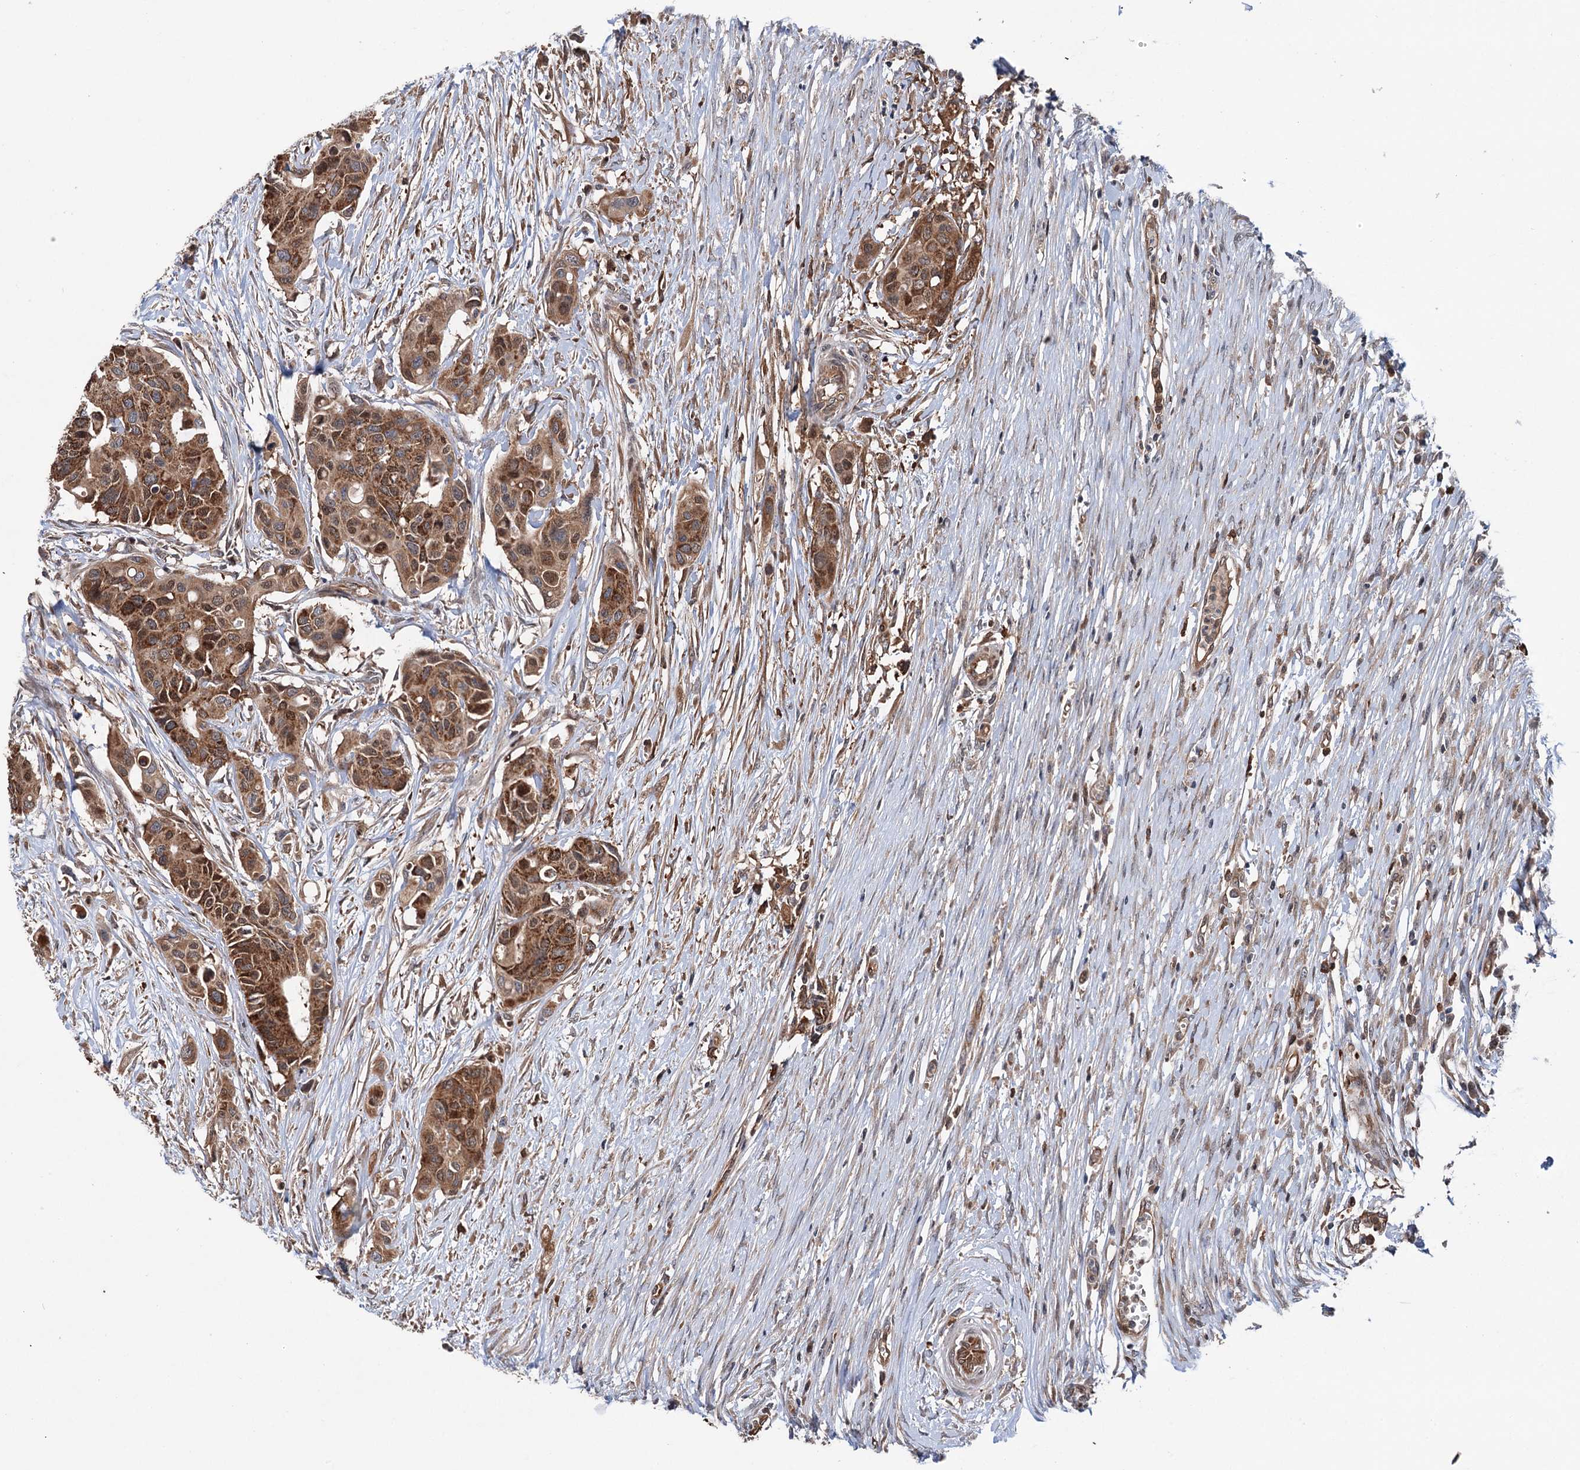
{"staining": {"intensity": "moderate", "quantity": ">75%", "location": "cytoplasmic/membranous"}, "tissue": "colorectal cancer", "cell_type": "Tumor cells", "image_type": "cancer", "snomed": [{"axis": "morphology", "description": "Adenocarcinoma, NOS"}, {"axis": "topography", "description": "Colon"}], "caption": "This image exhibits colorectal cancer (adenocarcinoma) stained with immunohistochemistry (IHC) to label a protein in brown. The cytoplasmic/membranous of tumor cells show moderate positivity for the protein. Nuclei are counter-stained blue.", "gene": "NCAPD2", "patient": {"sex": "male", "age": 77}}